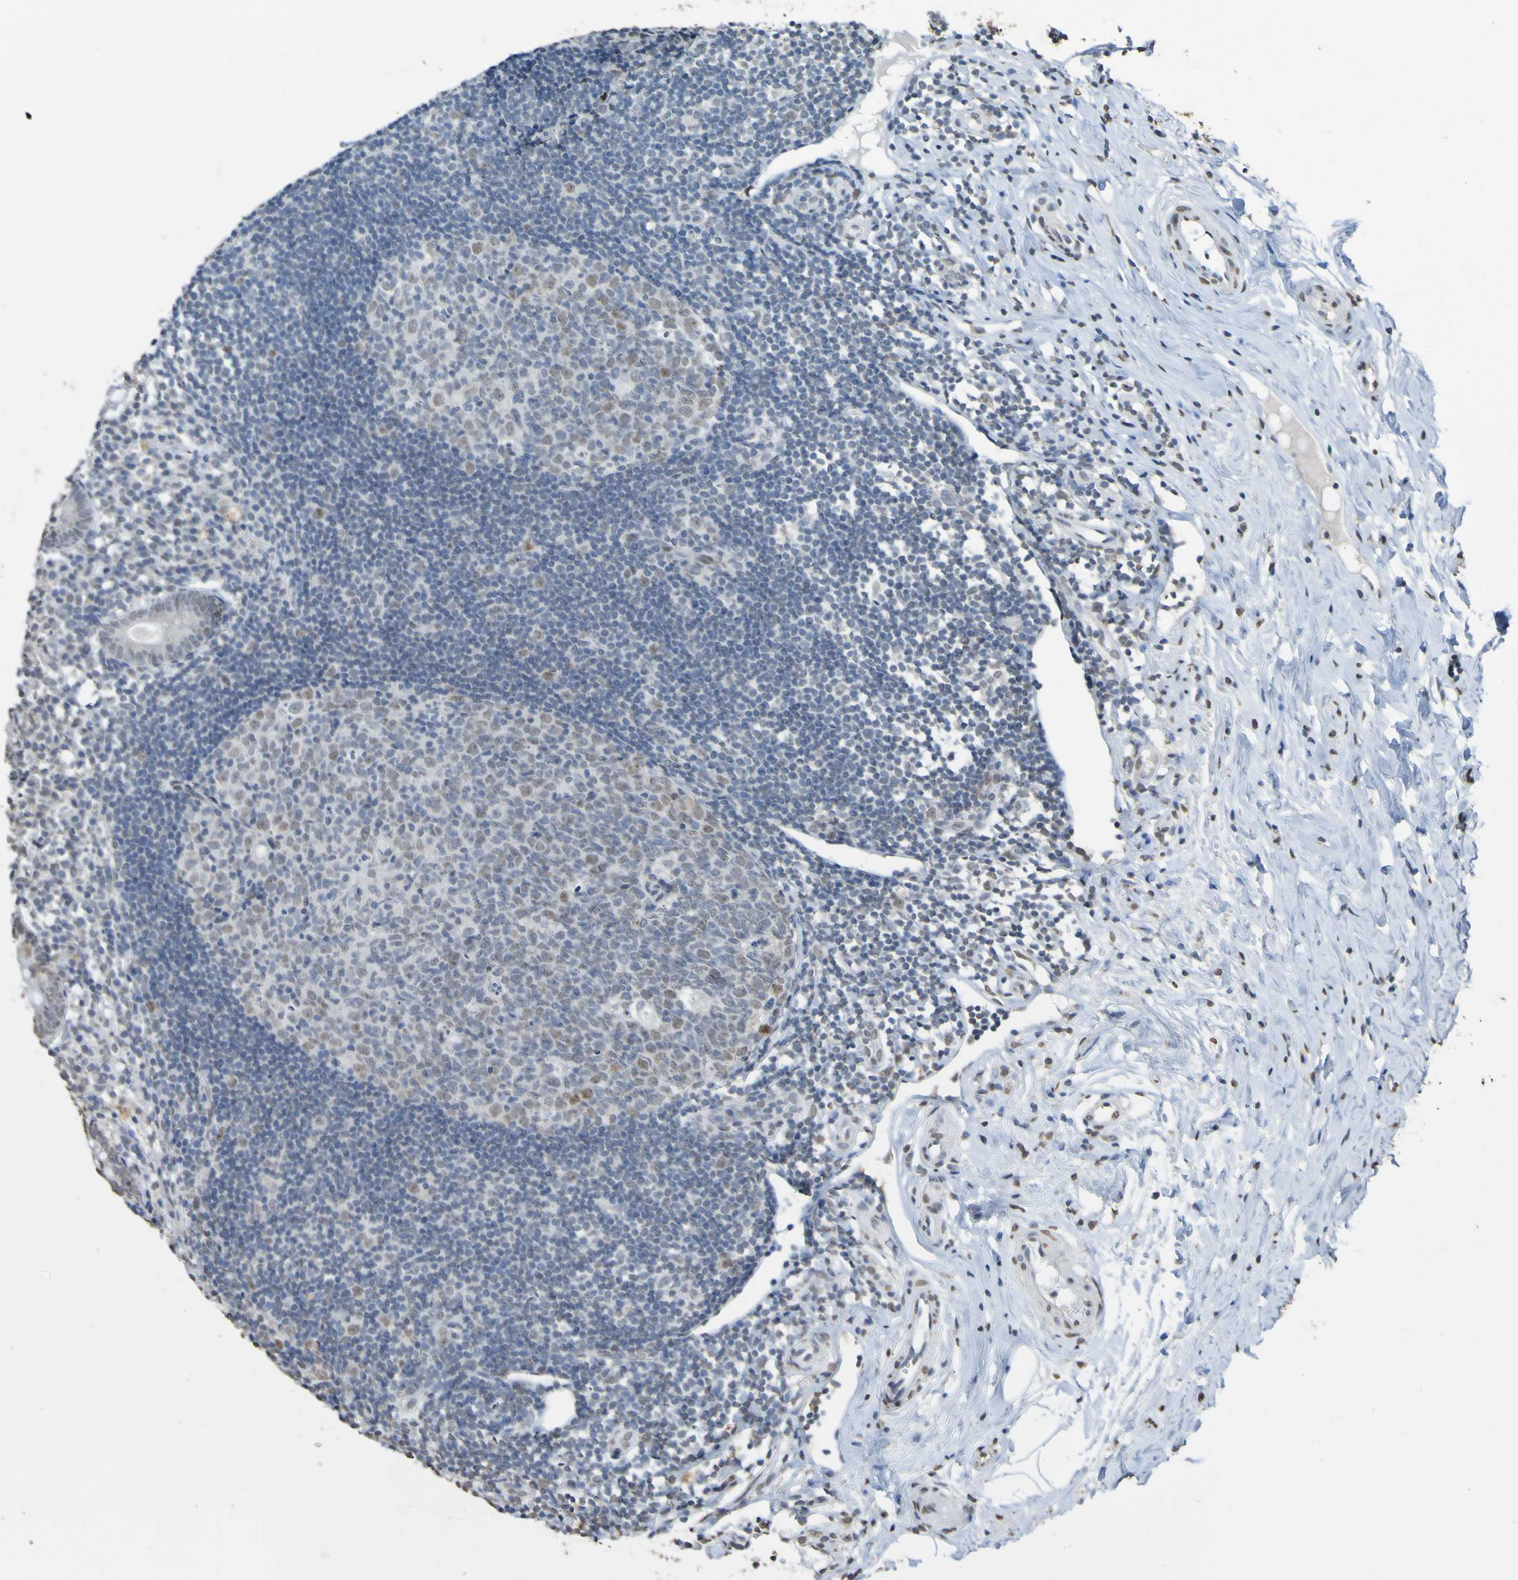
{"staining": {"intensity": "negative", "quantity": "none", "location": "none"}, "tissue": "appendix", "cell_type": "Glandular cells", "image_type": "normal", "snomed": [{"axis": "morphology", "description": "Normal tissue, NOS"}, {"axis": "topography", "description": "Appendix"}], "caption": "The image exhibits no significant staining in glandular cells of appendix.", "gene": "ALKBH2", "patient": {"sex": "female", "age": 20}}